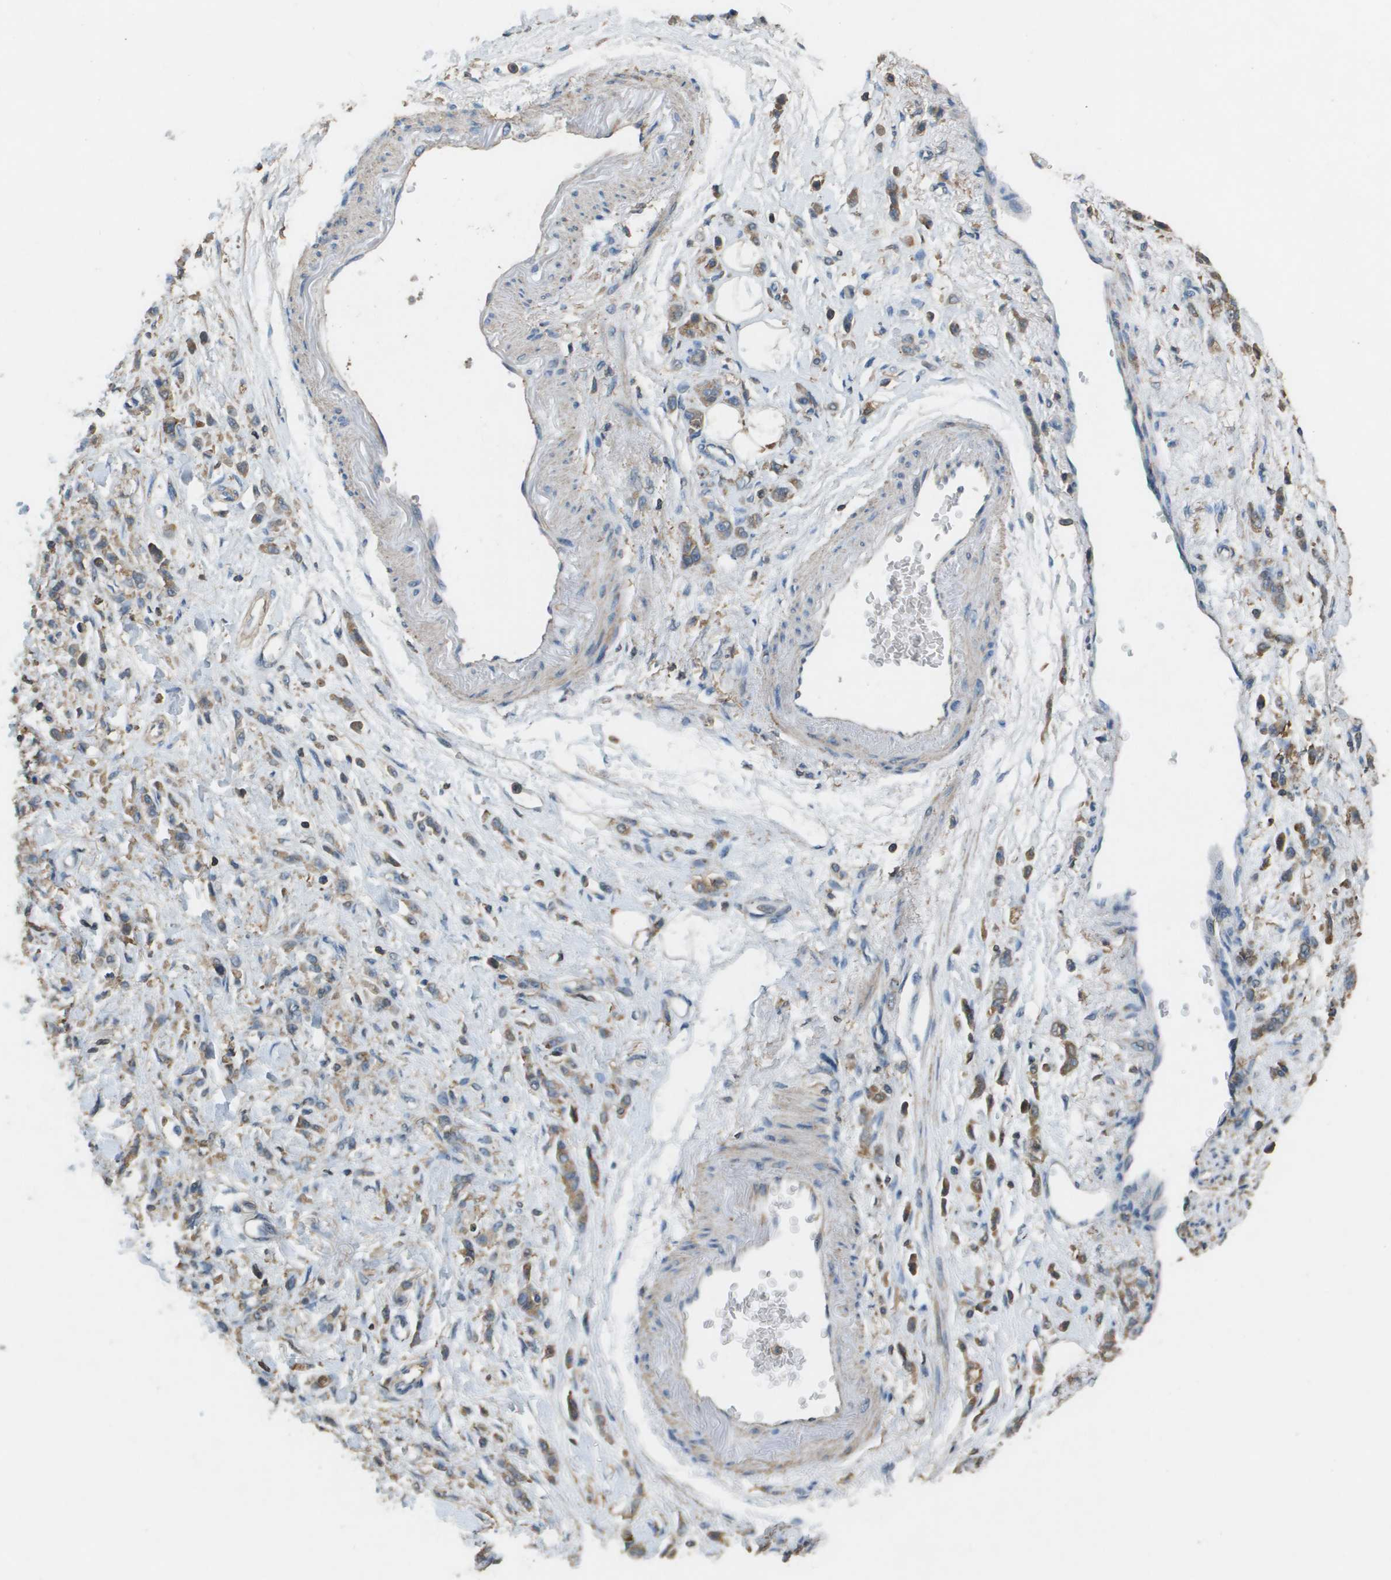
{"staining": {"intensity": "moderate", "quantity": "25%-75%", "location": "cytoplasmic/membranous"}, "tissue": "stomach cancer", "cell_type": "Tumor cells", "image_type": "cancer", "snomed": [{"axis": "morphology", "description": "Normal tissue, NOS"}, {"axis": "morphology", "description": "Adenocarcinoma, NOS"}, {"axis": "topography", "description": "Stomach"}], "caption": "Stomach cancer was stained to show a protein in brown. There is medium levels of moderate cytoplasmic/membranous expression in about 25%-75% of tumor cells.", "gene": "MS4A7", "patient": {"sex": "male", "age": 82}}